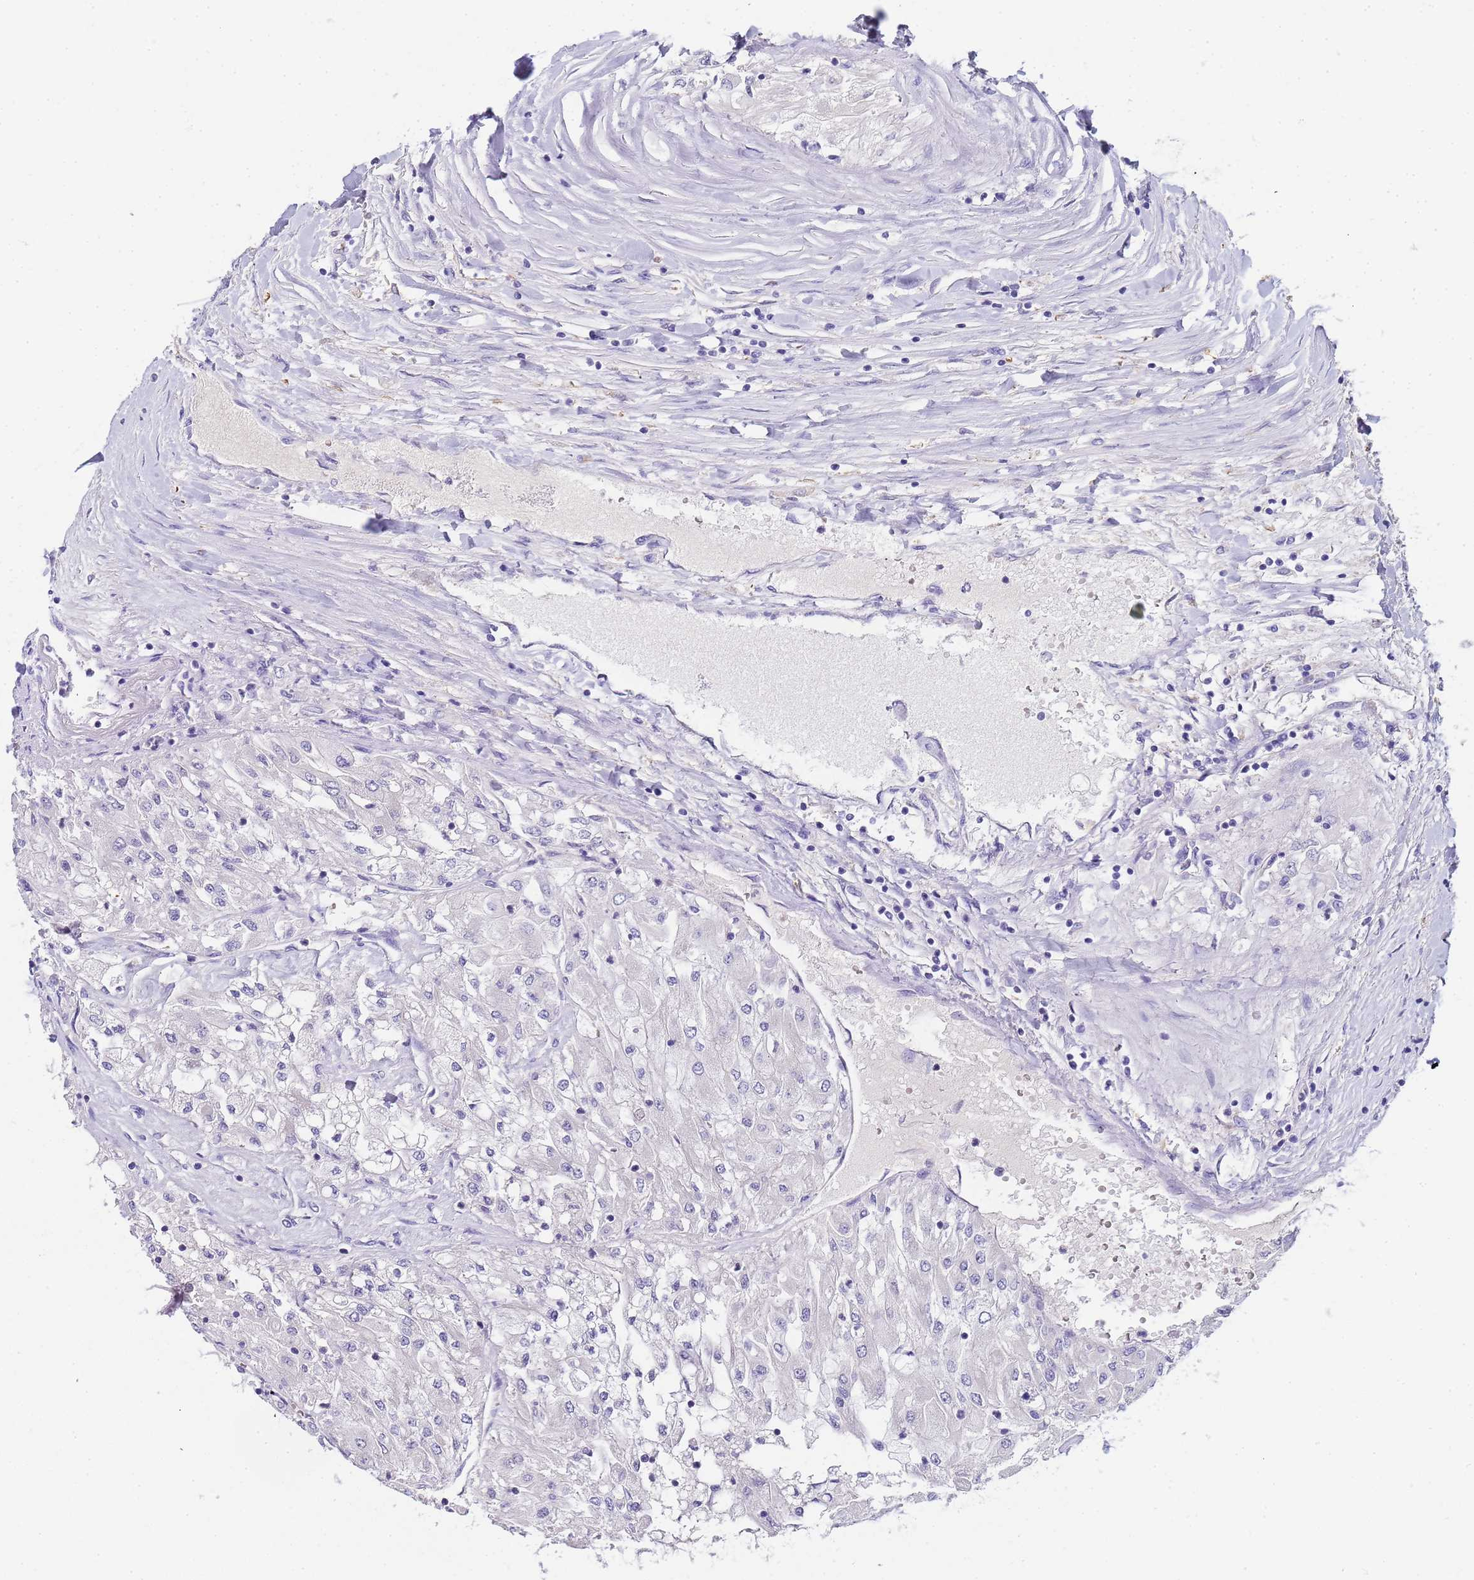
{"staining": {"intensity": "negative", "quantity": "none", "location": "none"}, "tissue": "renal cancer", "cell_type": "Tumor cells", "image_type": "cancer", "snomed": [{"axis": "morphology", "description": "Adenocarcinoma, NOS"}, {"axis": "topography", "description": "Kidney"}], "caption": "High magnification brightfield microscopy of renal cancer stained with DAB (3,3'-diaminobenzidine) (brown) and counterstained with hematoxylin (blue): tumor cells show no significant staining.", "gene": "CTRC", "patient": {"sex": "male", "age": 80}}